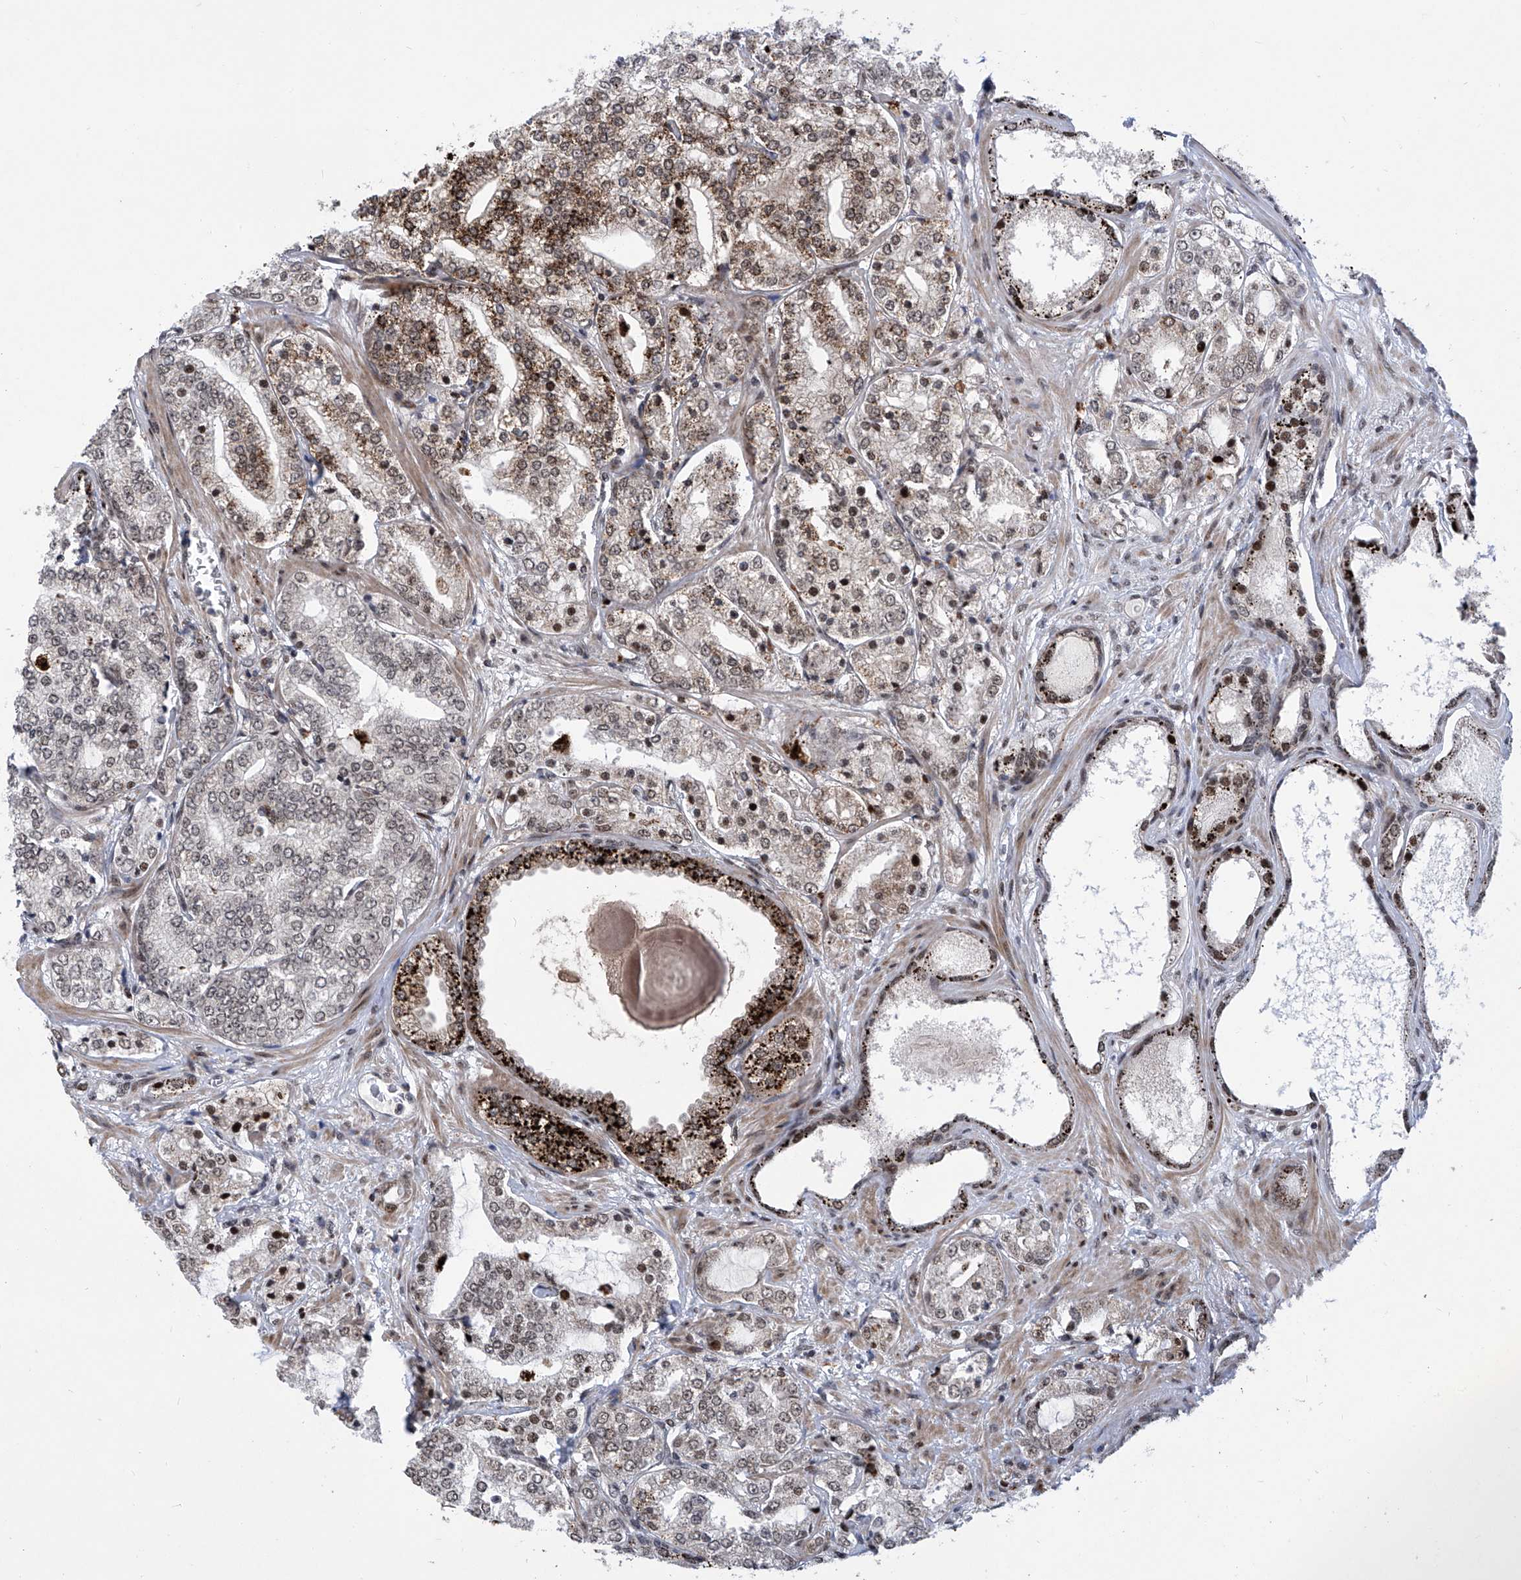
{"staining": {"intensity": "moderate", "quantity": ">75%", "location": "cytoplasmic/membranous,nuclear"}, "tissue": "prostate cancer", "cell_type": "Tumor cells", "image_type": "cancer", "snomed": [{"axis": "morphology", "description": "Adenocarcinoma, High grade"}, {"axis": "topography", "description": "Prostate"}], "caption": "Human prostate adenocarcinoma (high-grade) stained for a protein (brown) exhibits moderate cytoplasmic/membranous and nuclear positive positivity in about >75% of tumor cells.", "gene": "CEP290", "patient": {"sex": "male", "age": 64}}